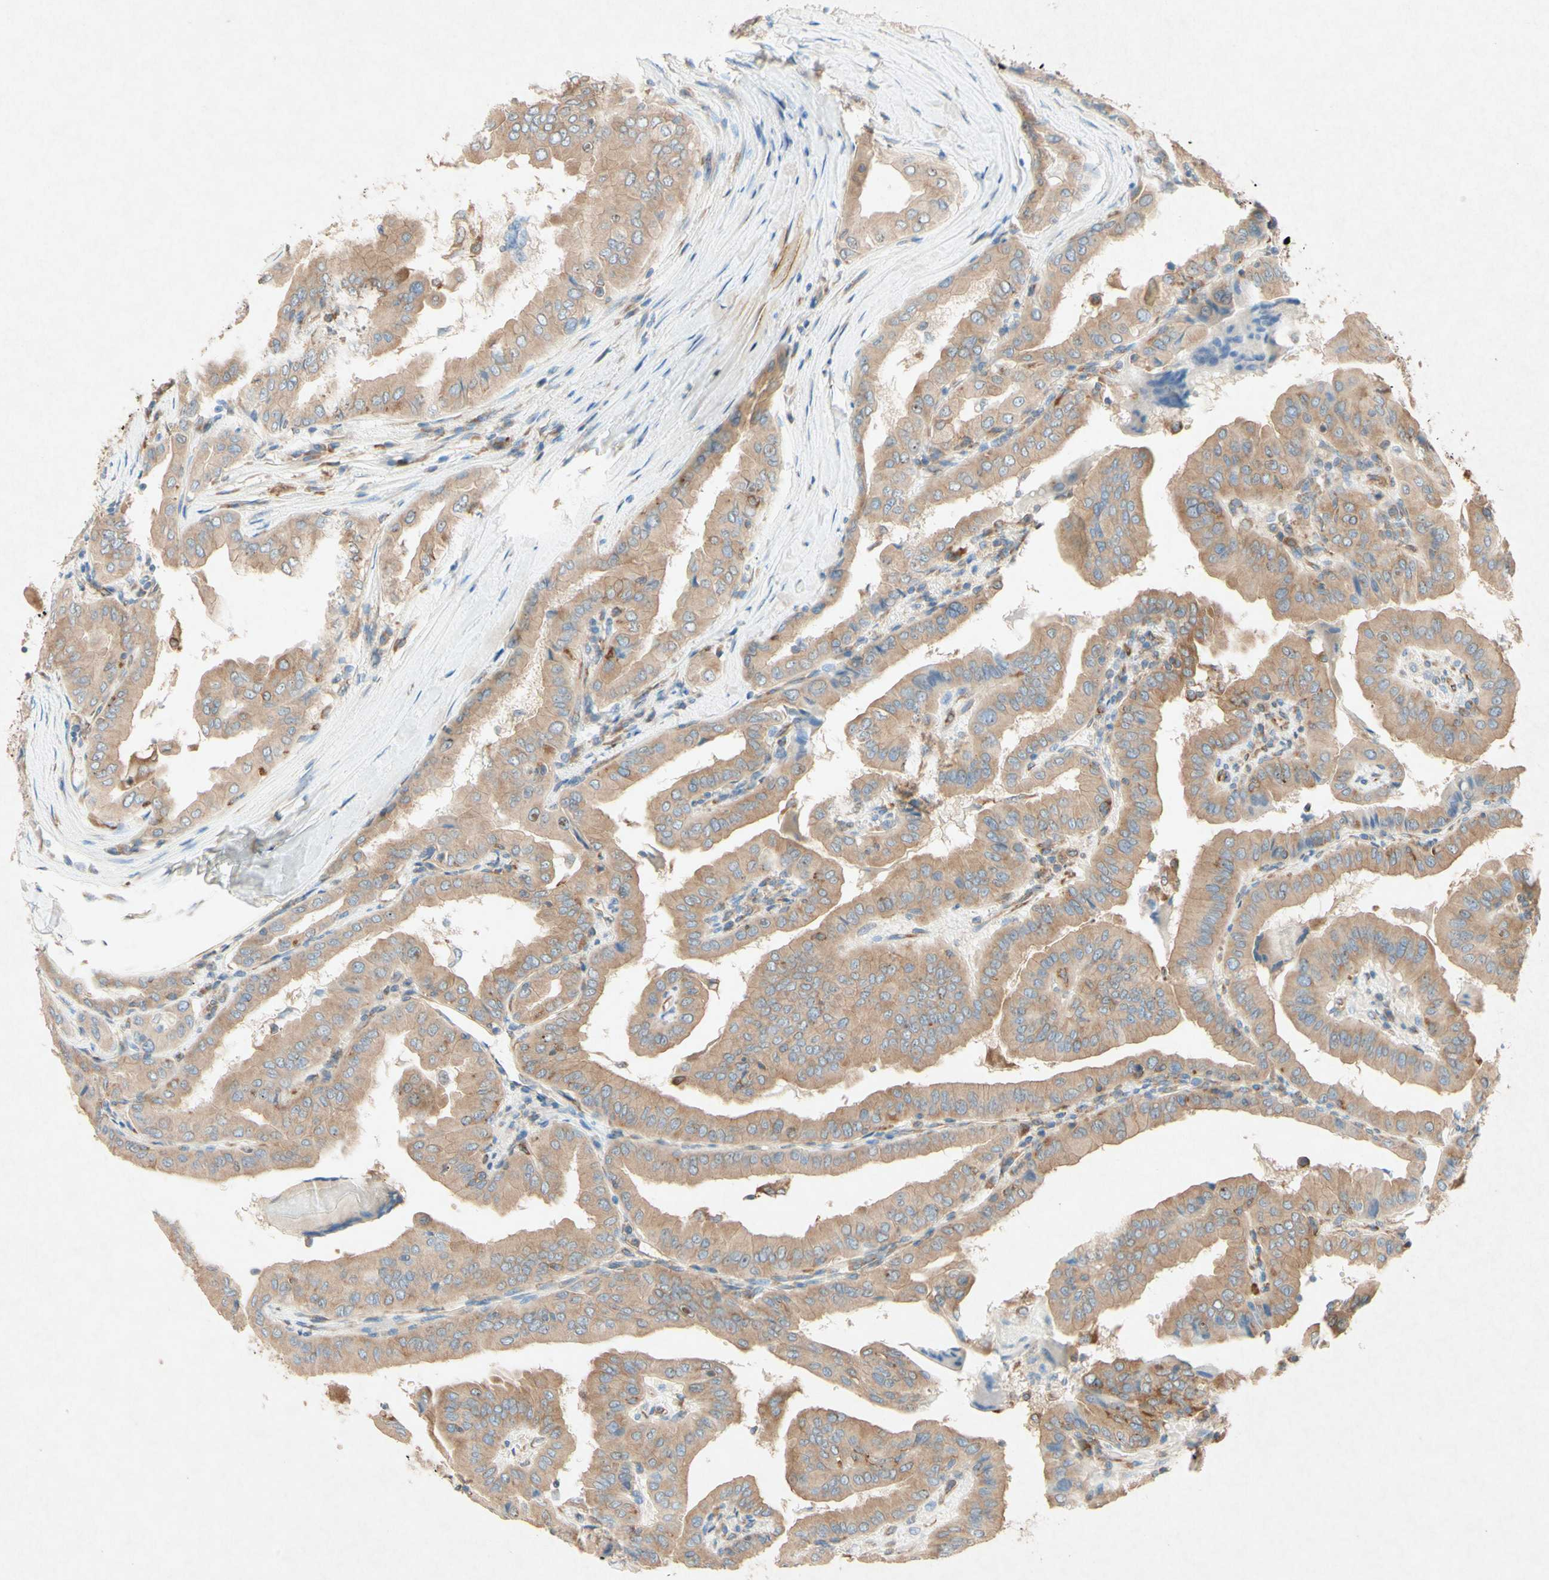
{"staining": {"intensity": "moderate", "quantity": ">75%", "location": "cytoplasmic/membranous"}, "tissue": "thyroid cancer", "cell_type": "Tumor cells", "image_type": "cancer", "snomed": [{"axis": "morphology", "description": "Papillary adenocarcinoma, NOS"}, {"axis": "topography", "description": "Thyroid gland"}], "caption": "Thyroid cancer (papillary adenocarcinoma) was stained to show a protein in brown. There is medium levels of moderate cytoplasmic/membranous expression in about >75% of tumor cells. (Stains: DAB (3,3'-diaminobenzidine) in brown, nuclei in blue, Microscopy: brightfield microscopy at high magnification).", "gene": "PABPC1", "patient": {"sex": "male", "age": 33}}